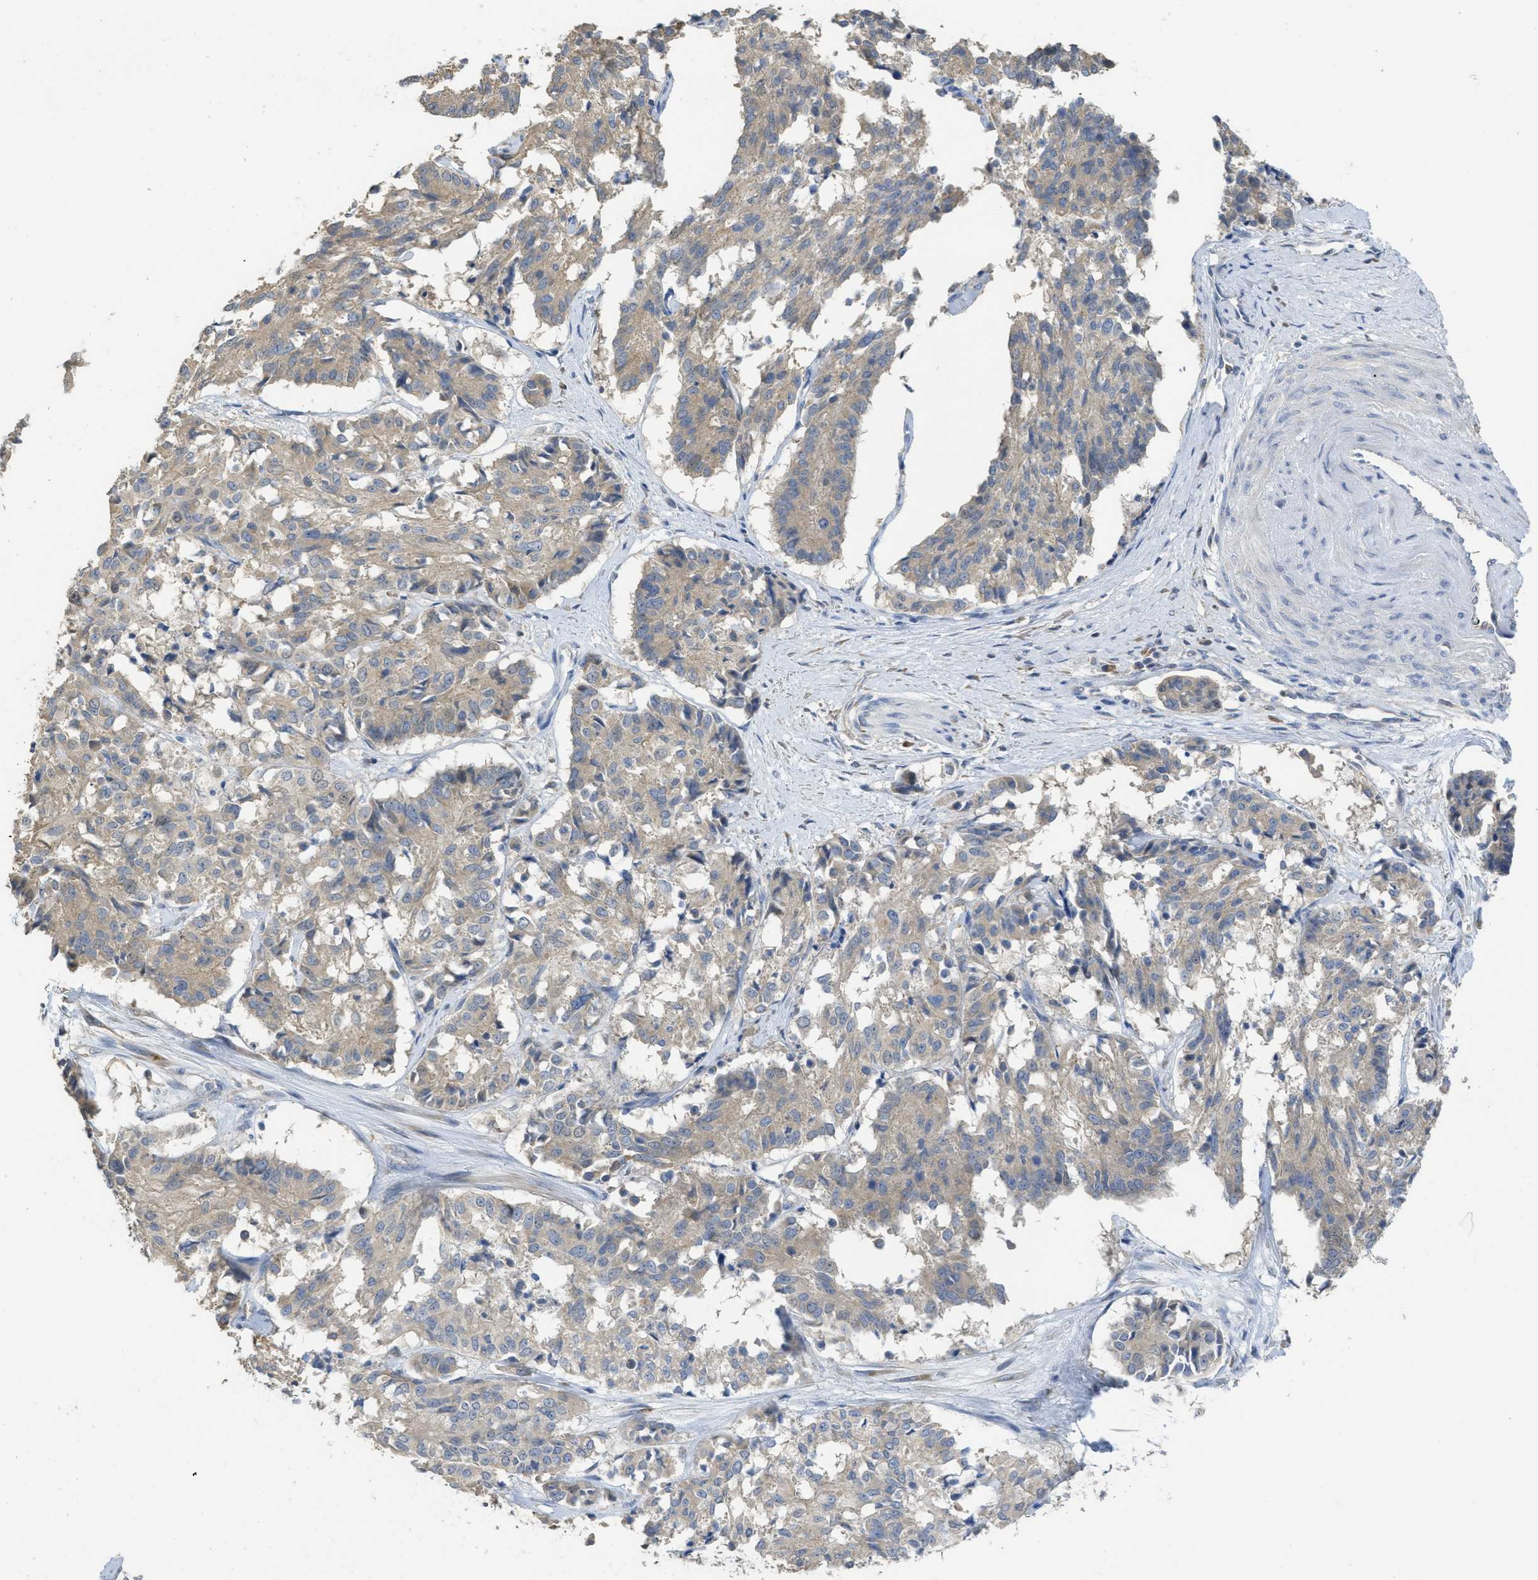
{"staining": {"intensity": "weak", "quantity": ">75%", "location": "cytoplasmic/membranous"}, "tissue": "cervical cancer", "cell_type": "Tumor cells", "image_type": "cancer", "snomed": [{"axis": "morphology", "description": "Squamous cell carcinoma, NOS"}, {"axis": "topography", "description": "Cervix"}], "caption": "Immunohistochemistry of cervical cancer (squamous cell carcinoma) exhibits low levels of weak cytoplasmic/membranous positivity in approximately >75% of tumor cells.", "gene": "SFXN2", "patient": {"sex": "female", "age": 35}}